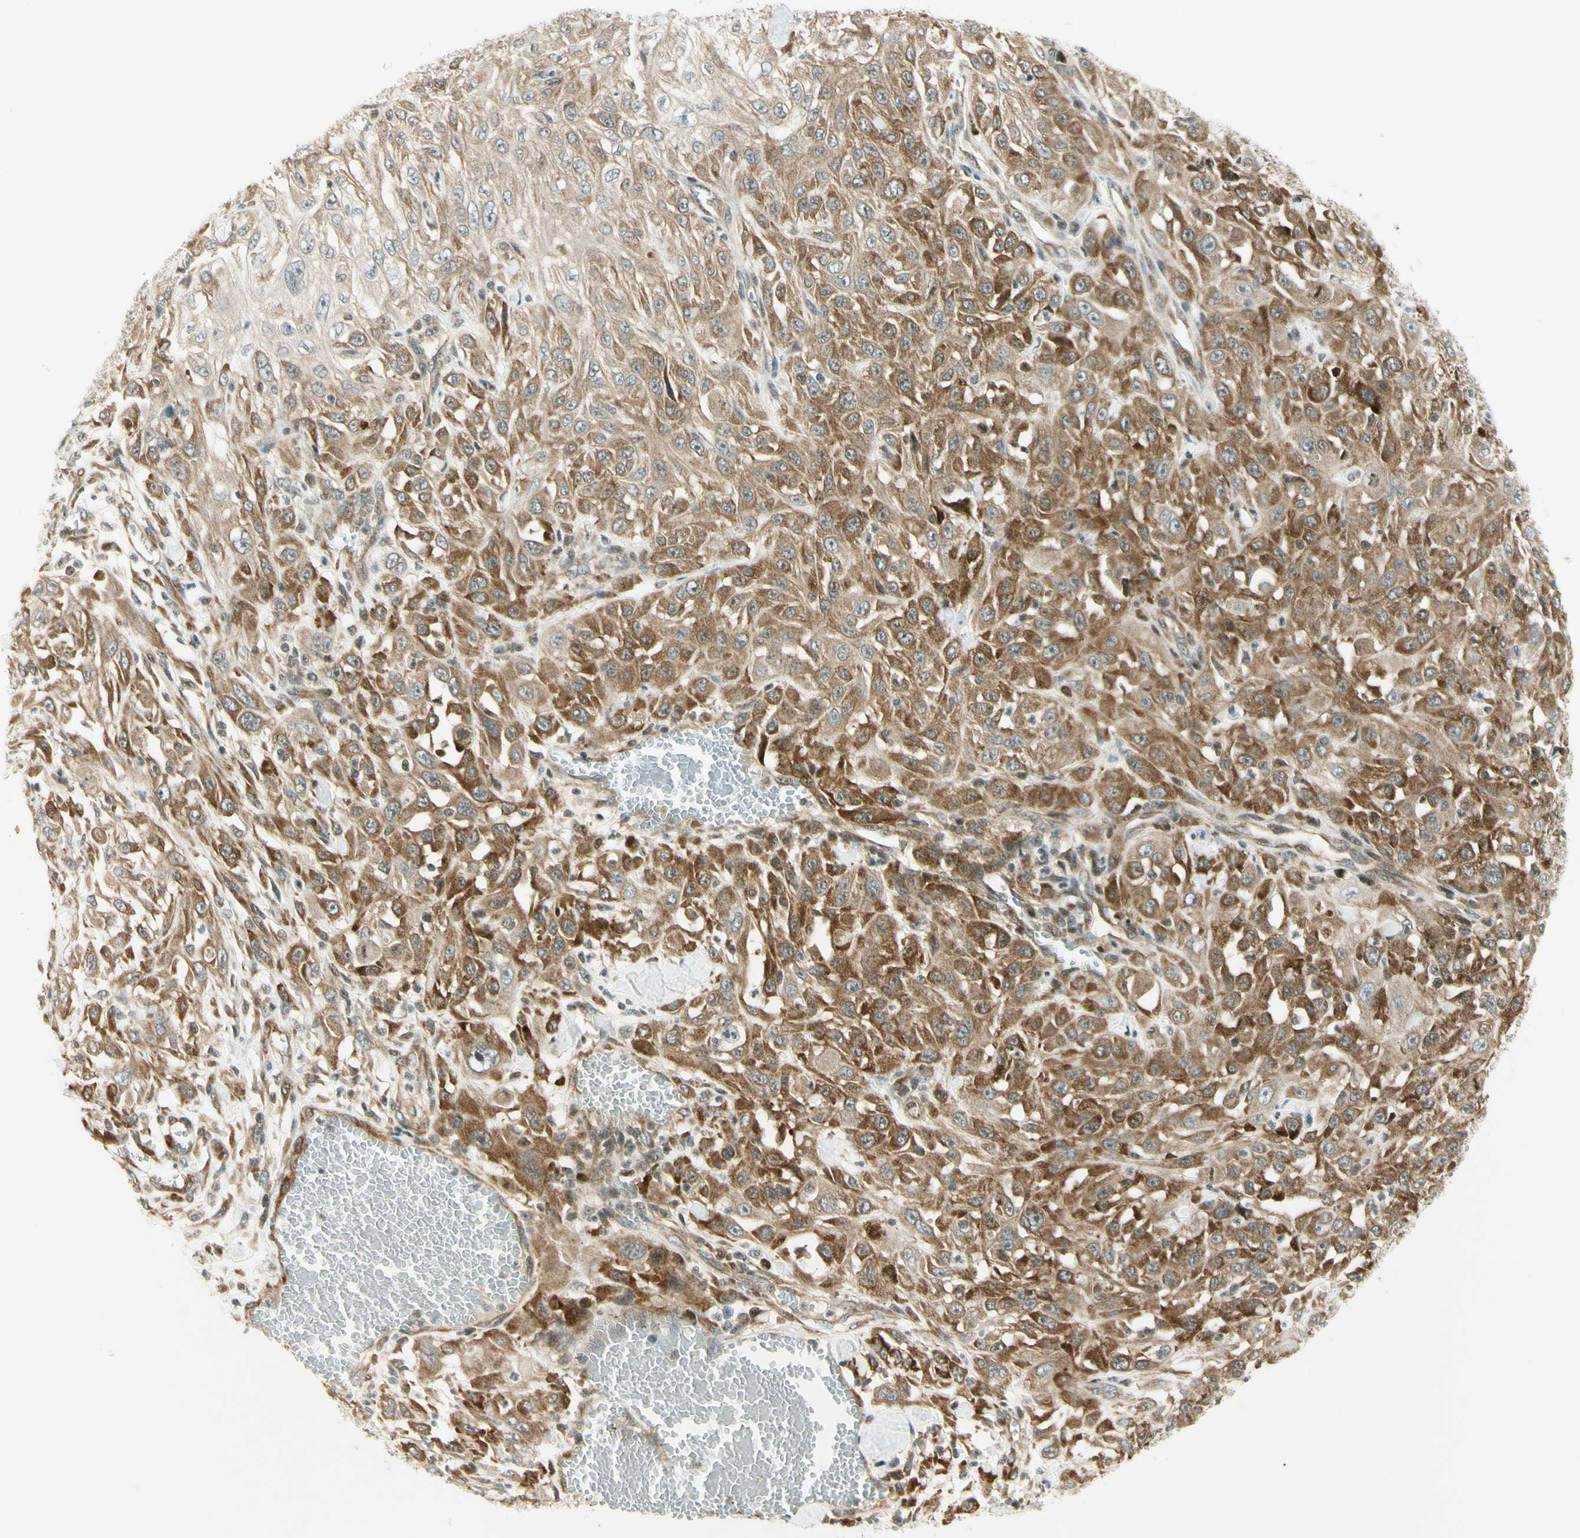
{"staining": {"intensity": "moderate", "quantity": ">75%", "location": "cytoplasmic/membranous"}, "tissue": "skin cancer", "cell_type": "Tumor cells", "image_type": "cancer", "snomed": [{"axis": "morphology", "description": "Squamous cell carcinoma, NOS"}, {"axis": "morphology", "description": "Squamous cell carcinoma, metastatic, NOS"}, {"axis": "topography", "description": "Skin"}, {"axis": "topography", "description": "Lymph node"}], "caption": "Moderate cytoplasmic/membranous protein expression is seen in approximately >75% of tumor cells in skin cancer.", "gene": "TPT1", "patient": {"sex": "male", "age": 75}}